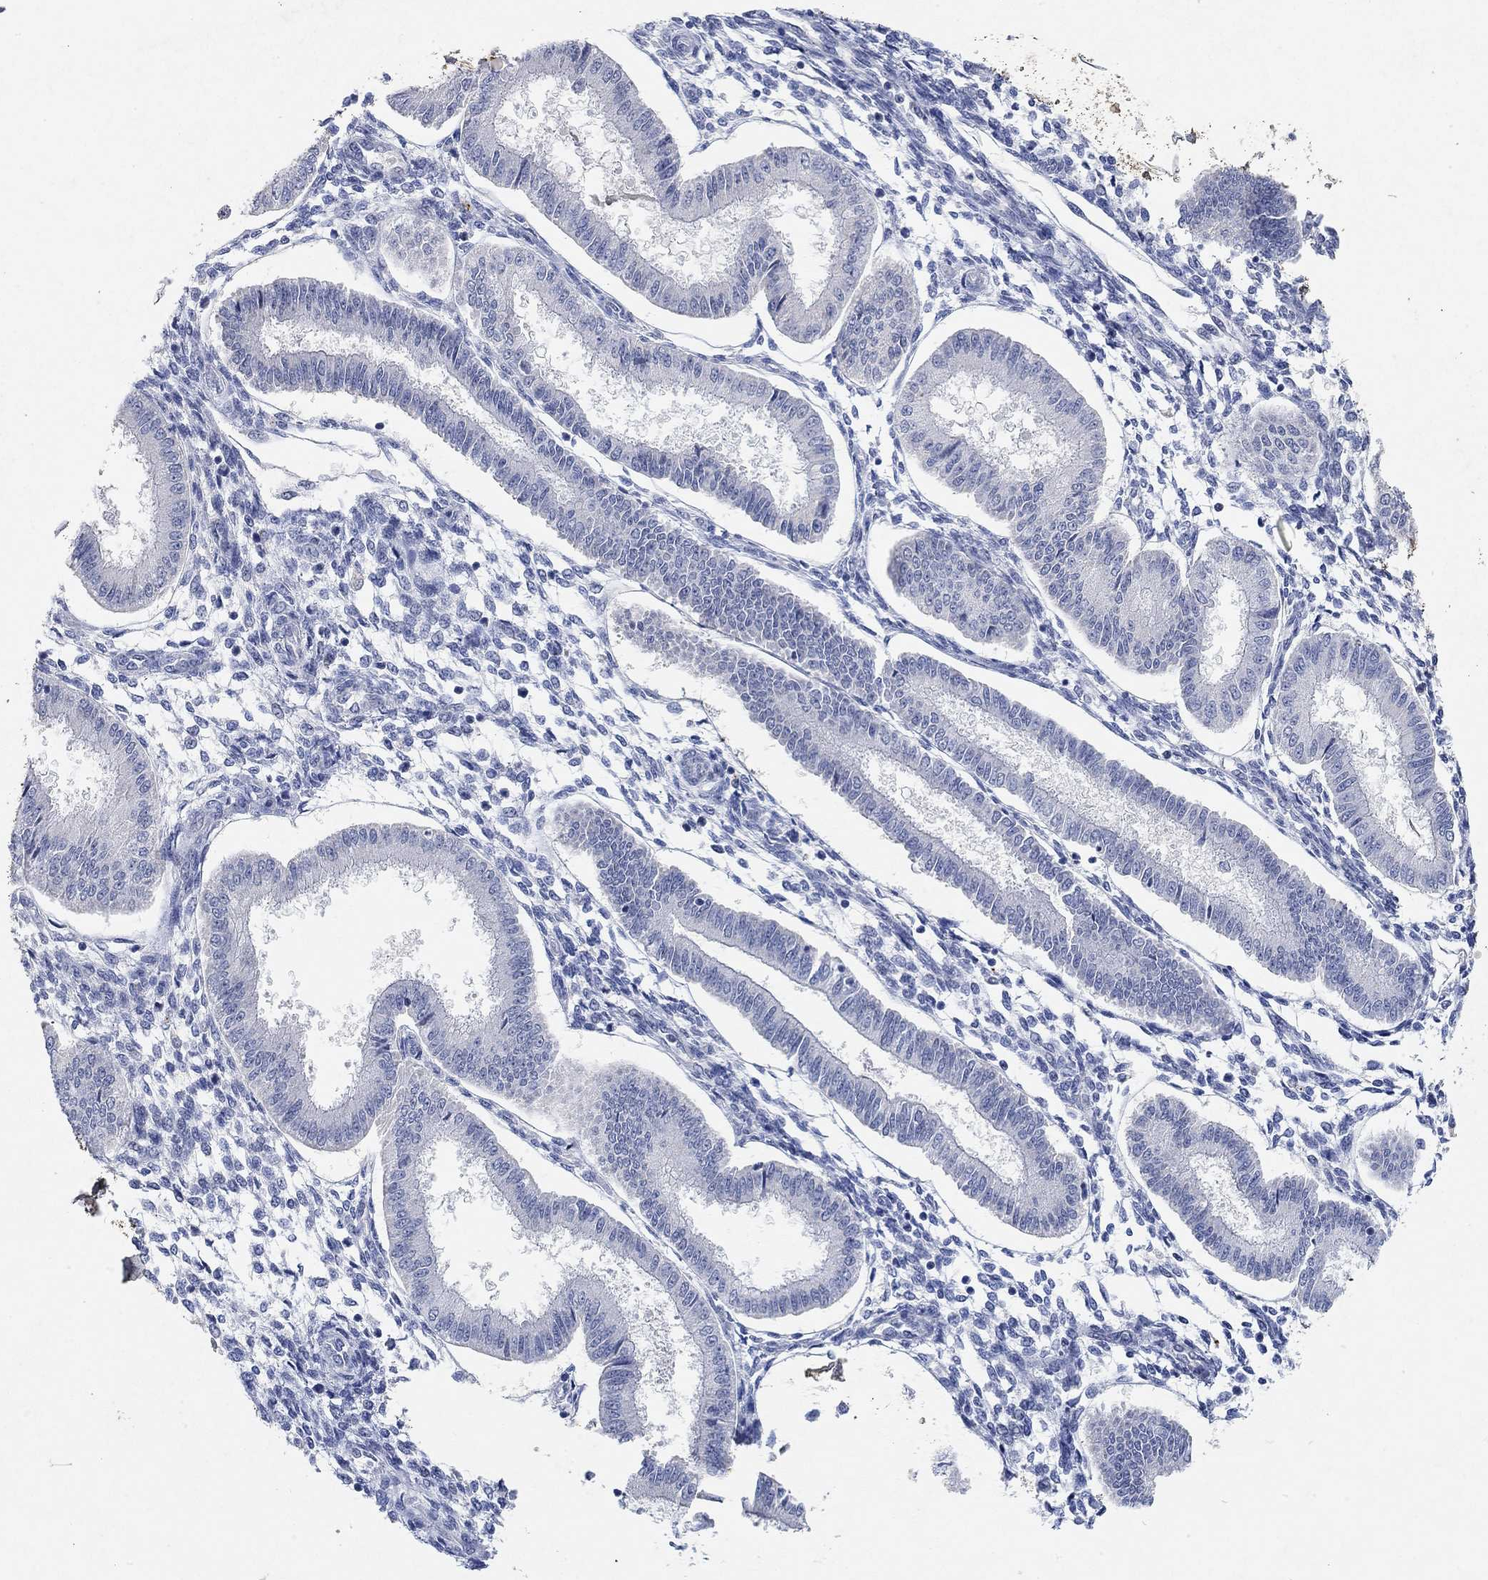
{"staining": {"intensity": "negative", "quantity": "none", "location": "none"}, "tissue": "endometrium", "cell_type": "Cells in endometrial stroma", "image_type": "normal", "snomed": [{"axis": "morphology", "description": "Normal tissue, NOS"}, {"axis": "topography", "description": "Endometrium"}], "caption": "IHC histopathology image of normal endometrium: human endometrium stained with DAB (3,3'-diaminobenzidine) displays no significant protein staining in cells in endometrial stroma. (Brightfield microscopy of DAB (3,3'-diaminobenzidine) immunohistochemistry at high magnification).", "gene": "VAT1L", "patient": {"sex": "female", "age": 43}}